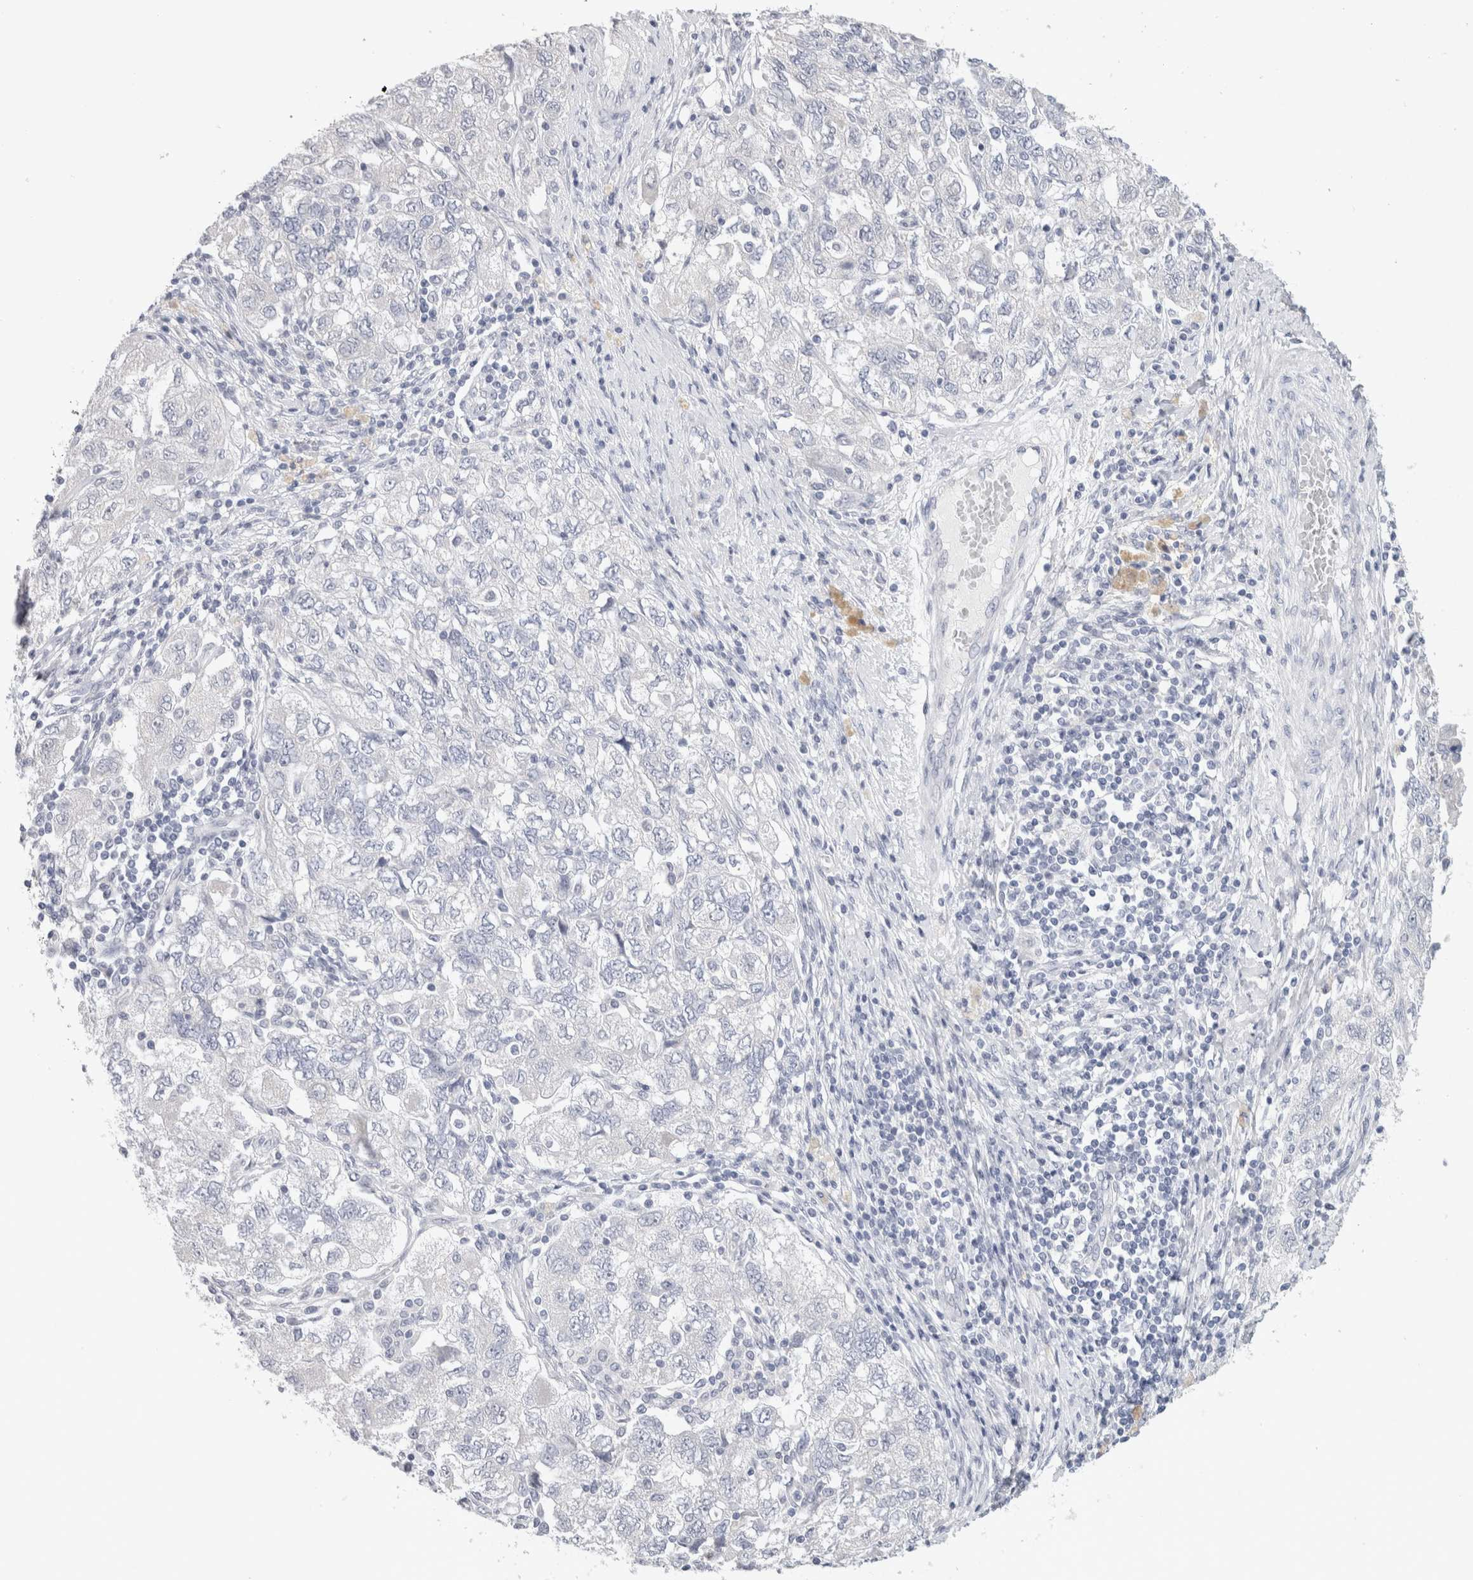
{"staining": {"intensity": "negative", "quantity": "none", "location": "none"}, "tissue": "ovarian cancer", "cell_type": "Tumor cells", "image_type": "cancer", "snomed": [{"axis": "morphology", "description": "Carcinoma, NOS"}, {"axis": "morphology", "description": "Cystadenocarcinoma, serous, NOS"}, {"axis": "topography", "description": "Ovary"}], "caption": "This is an immunohistochemistry micrograph of ovarian cancer. There is no expression in tumor cells.", "gene": "TONSL", "patient": {"sex": "female", "age": 69}}